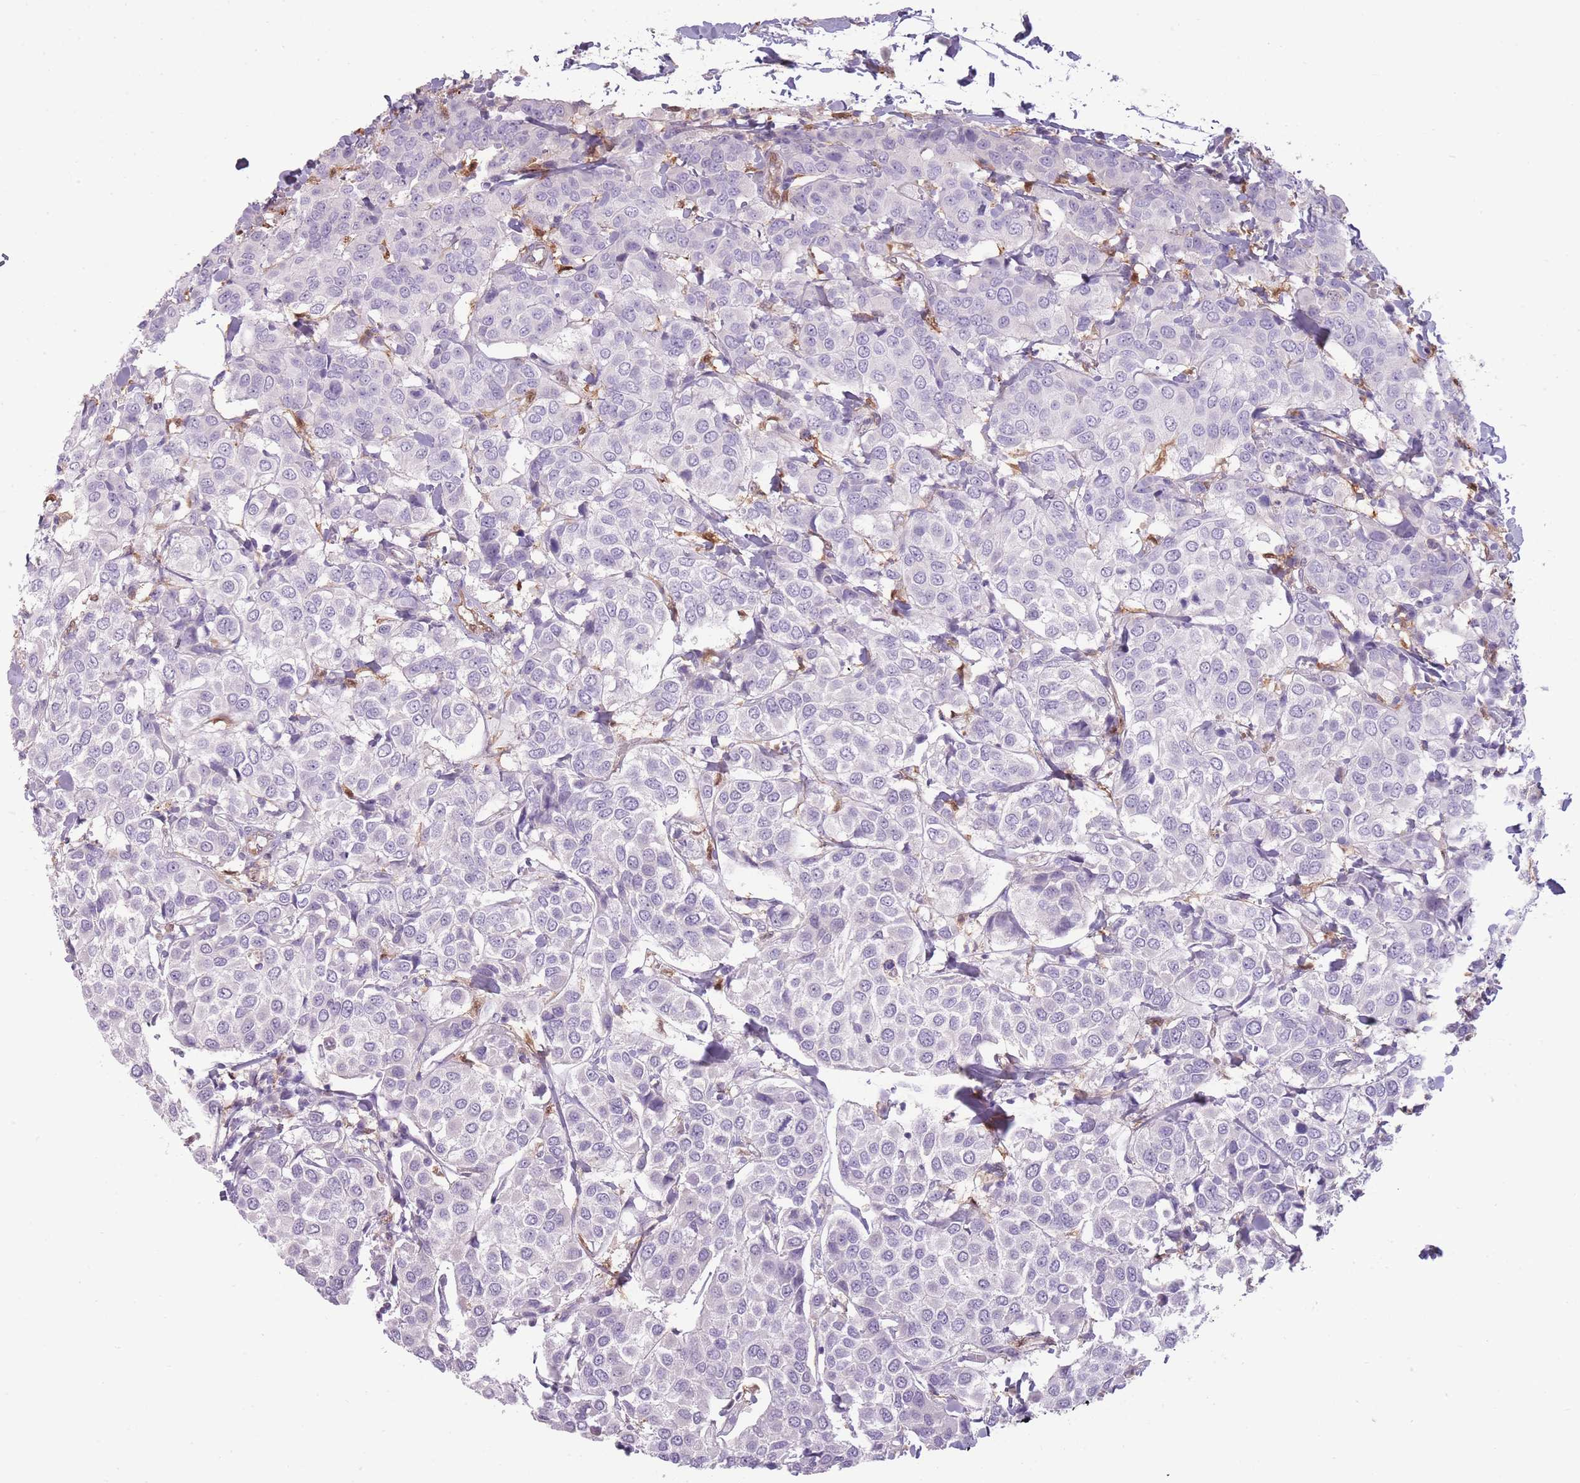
{"staining": {"intensity": "negative", "quantity": "none", "location": "none"}, "tissue": "breast cancer", "cell_type": "Tumor cells", "image_type": "cancer", "snomed": [{"axis": "morphology", "description": "Duct carcinoma"}, {"axis": "topography", "description": "Breast"}], "caption": "There is no significant expression in tumor cells of breast cancer (infiltrating ductal carcinoma).", "gene": "LGALS9", "patient": {"sex": "female", "age": 55}}